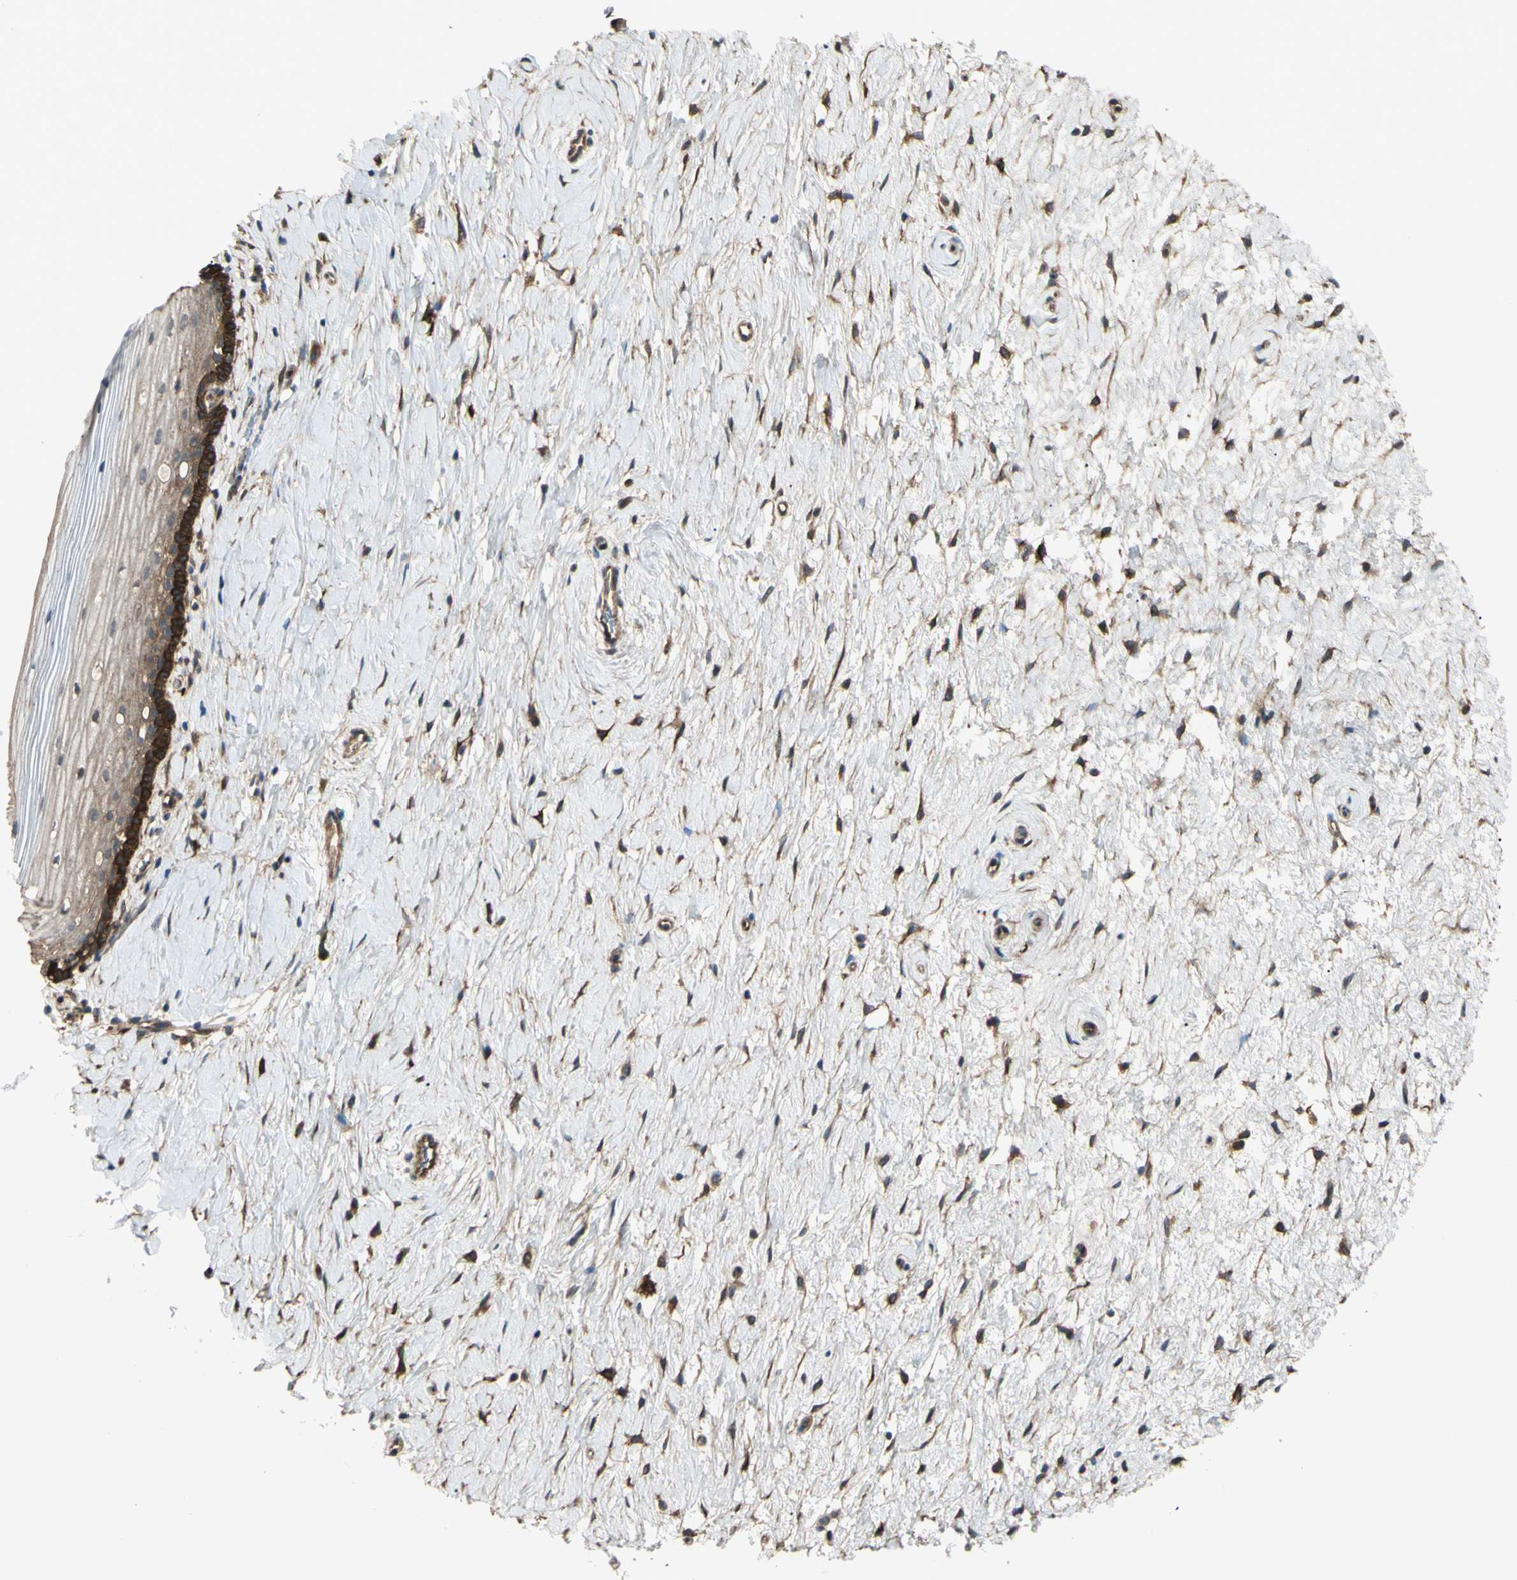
{"staining": {"intensity": "moderate", "quantity": ">75%", "location": "cytoplasmic/membranous"}, "tissue": "cervix", "cell_type": "Glandular cells", "image_type": "normal", "snomed": [{"axis": "morphology", "description": "Normal tissue, NOS"}, {"axis": "topography", "description": "Cervix"}], "caption": "DAB immunohistochemical staining of normal human cervix exhibits moderate cytoplasmic/membranous protein staining in approximately >75% of glandular cells. (Stains: DAB (3,3'-diaminobenzidine) in brown, nuclei in blue, Microscopy: brightfield microscopy at high magnification).", "gene": "PTPN12", "patient": {"sex": "female", "age": 39}}